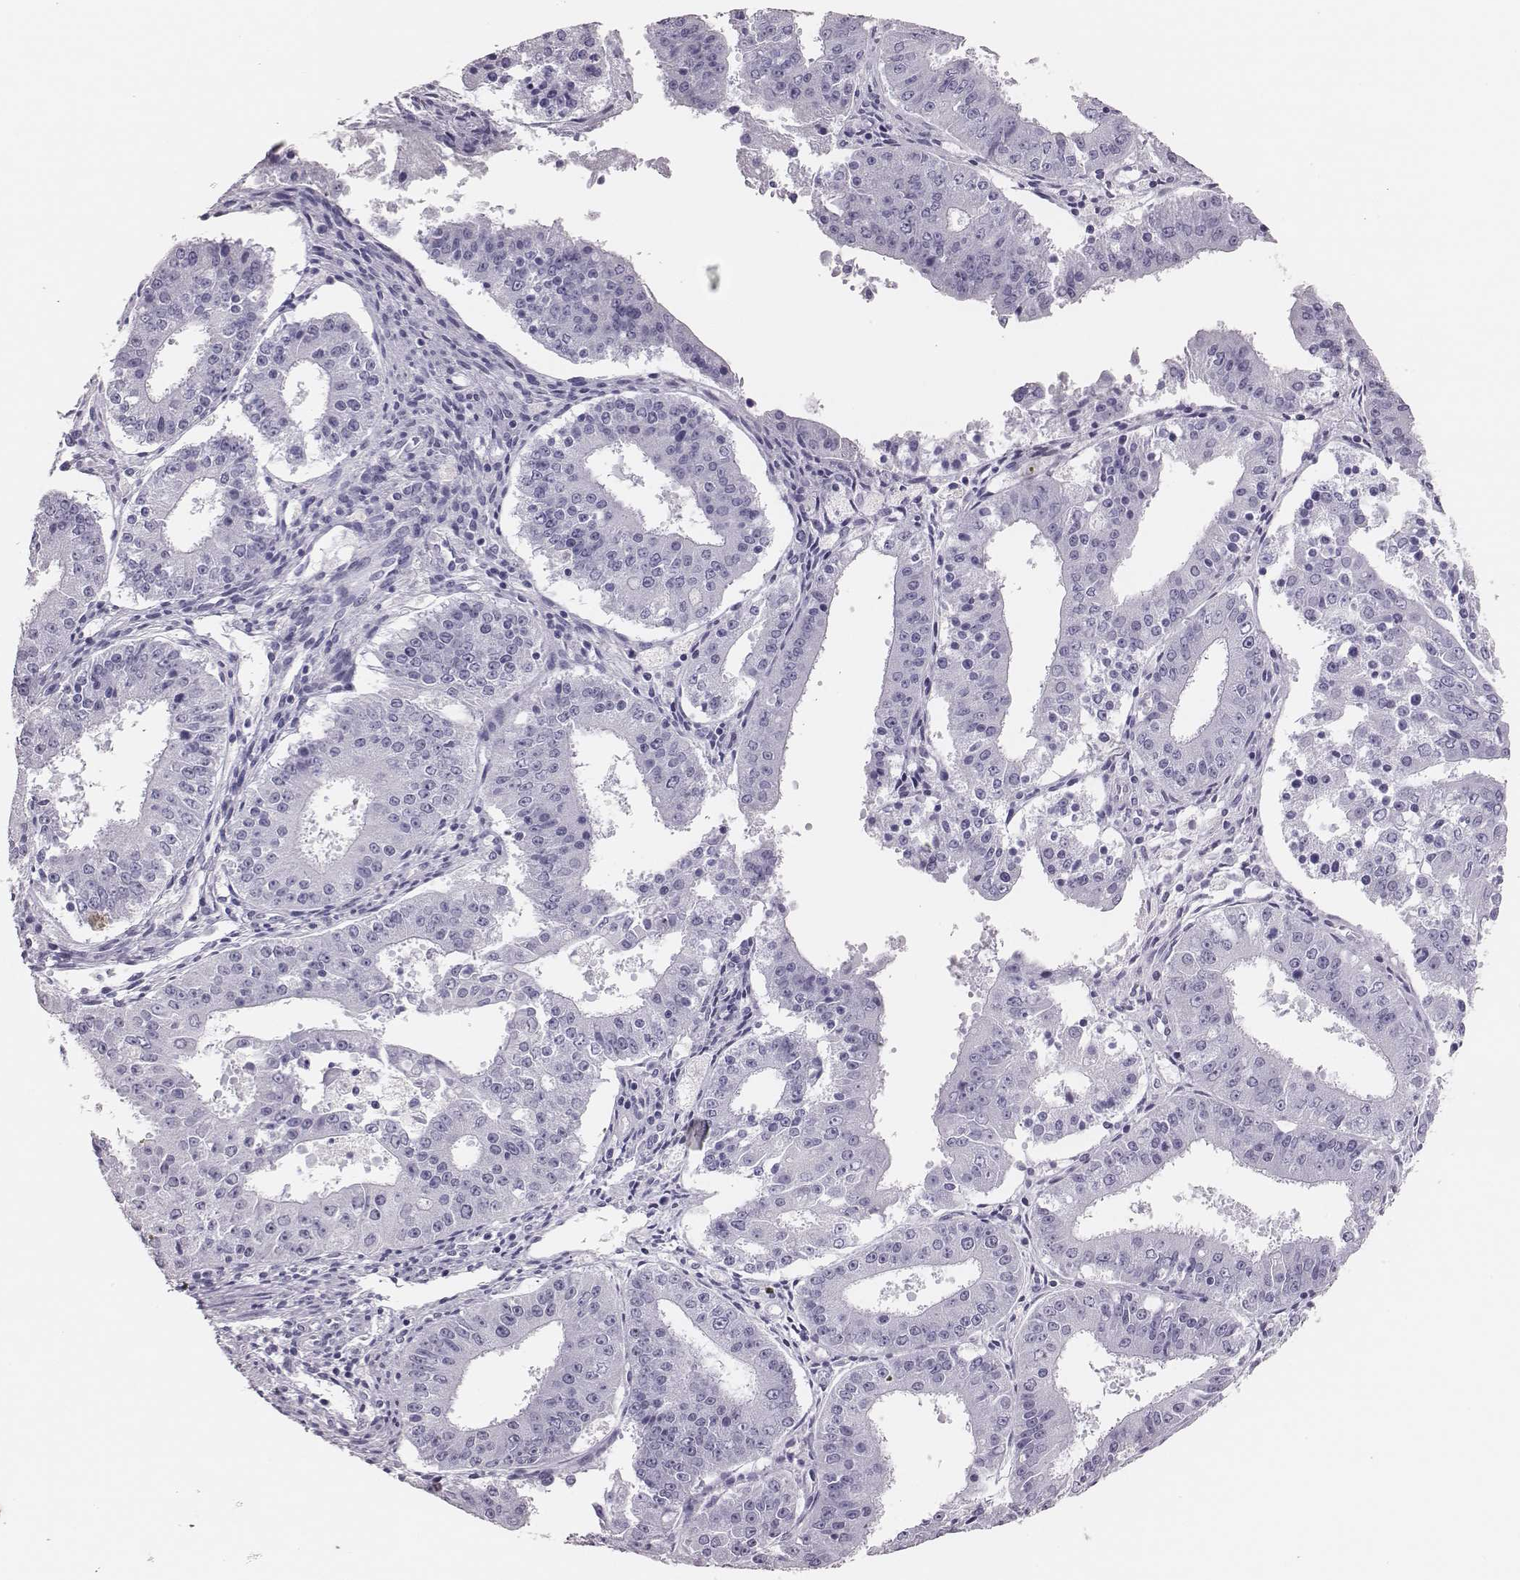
{"staining": {"intensity": "negative", "quantity": "none", "location": "none"}, "tissue": "ovarian cancer", "cell_type": "Tumor cells", "image_type": "cancer", "snomed": [{"axis": "morphology", "description": "Carcinoma, endometroid"}, {"axis": "topography", "description": "Ovary"}], "caption": "High magnification brightfield microscopy of endometroid carcinoma (ovarian) stained with DAB (3,3'-diaminobenzidine) (brown) and counterstained with hematoxylin (blue): tumor cells show no significant expression.", "gene": "H1-6", "patient": {"sex": "female", "age": 42}}